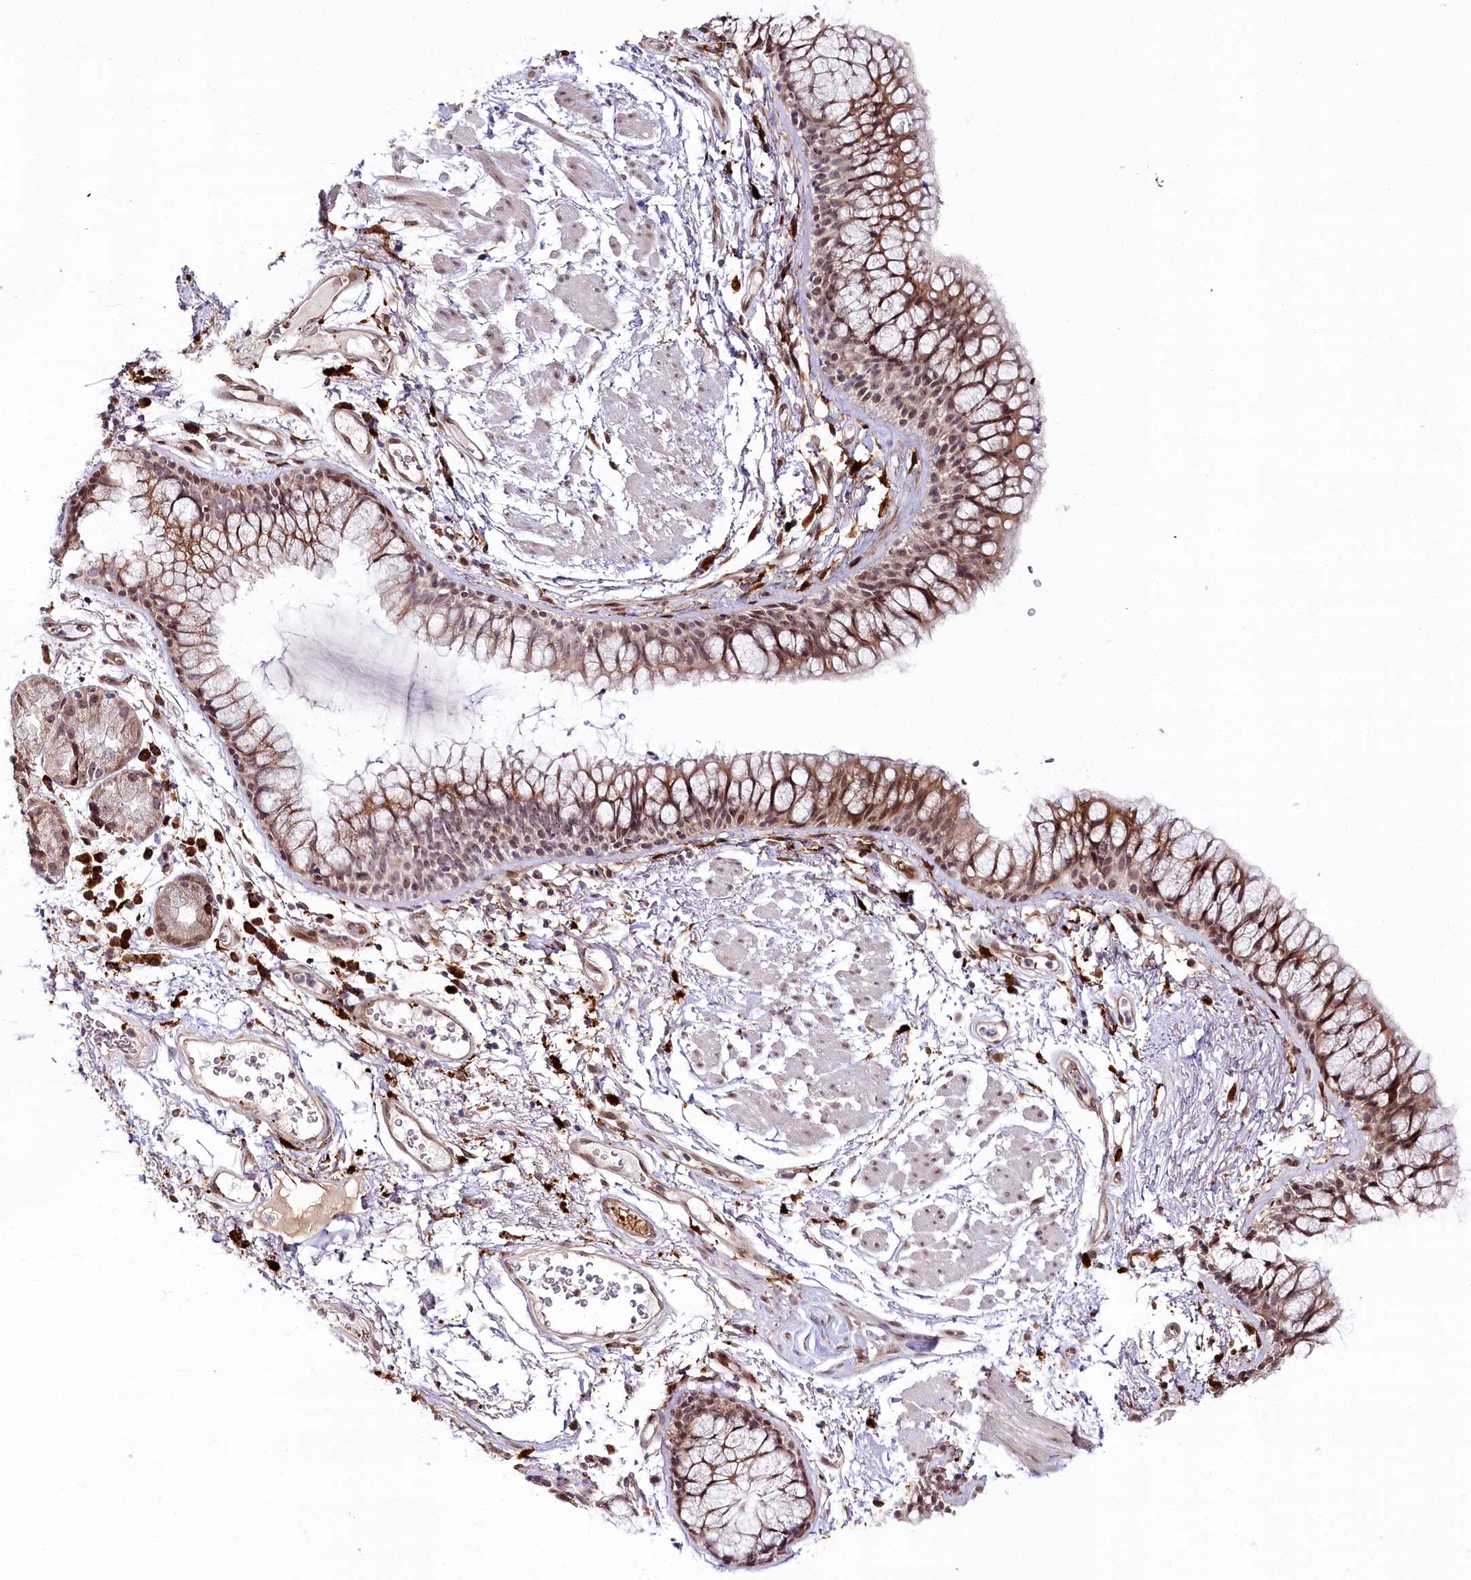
{"staining": {"intensity": "moderate", "quantity": "25%-75%", "location": "cytoplasmic/membranous,nuclear"}, "tissue": "bronchus", "cell_type": "Respiratory epithelial cells", "image_type": "normal", "snomed": [{"axis": "morphology", "description": "Normal tissue, NOS"}, {"axis": "topography", "description": "Cartilage tissue"}, {"axis": "topography", "description": "Bronchus"}], "caption": "Protein staining by immunohistochemistry (IHC) reveals moderate cytoplasmic/membranous,nuclear expression in approximately 25%-75% of respiratory epithelial cells in normal bronchus.", "gene": "WDR36", "patient": {"sex": "female", "age": 73}}